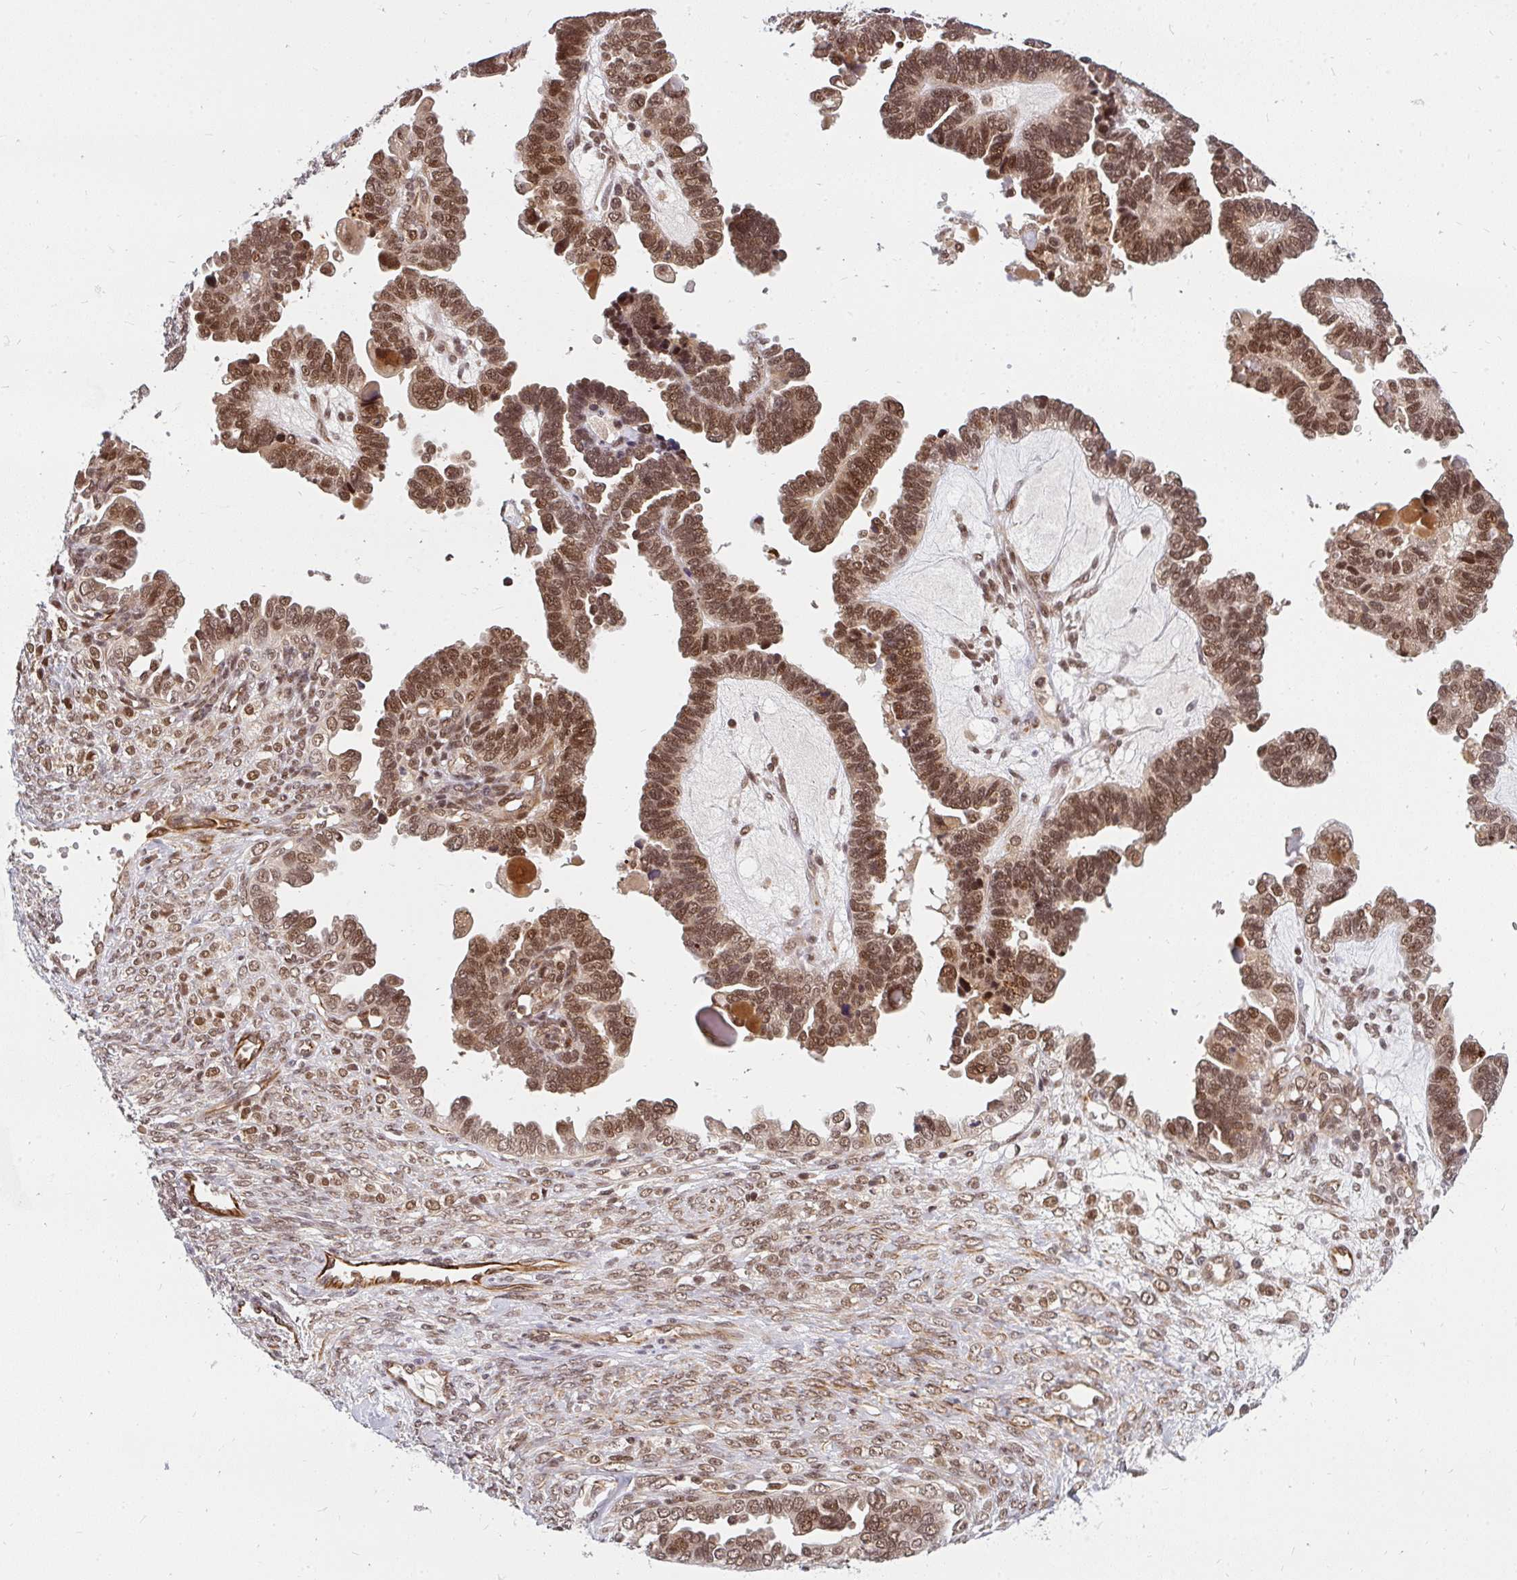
{"staining": {"intensity": "moderate", "quantity": ">75%", "location": "nuclear"}, "tissue": "ovarian cancer", "cell_type": "Tumor cells", "image_type": "cancer", "snomed": [{"axis": "morphology", "description": "Cystadenocarcinoma, serous, NOS"}, {"axis": "topography", "description": "Ovary"}], "caption": "There is medium levels of moderate nuclear staining in tumor cells of ovarian serous cystadenocarcinoma, as demonstrated by immunohistochemical staining (brown color).", "gene": "GTF3C6", "patient": {"sex": "female", "age": 51}}